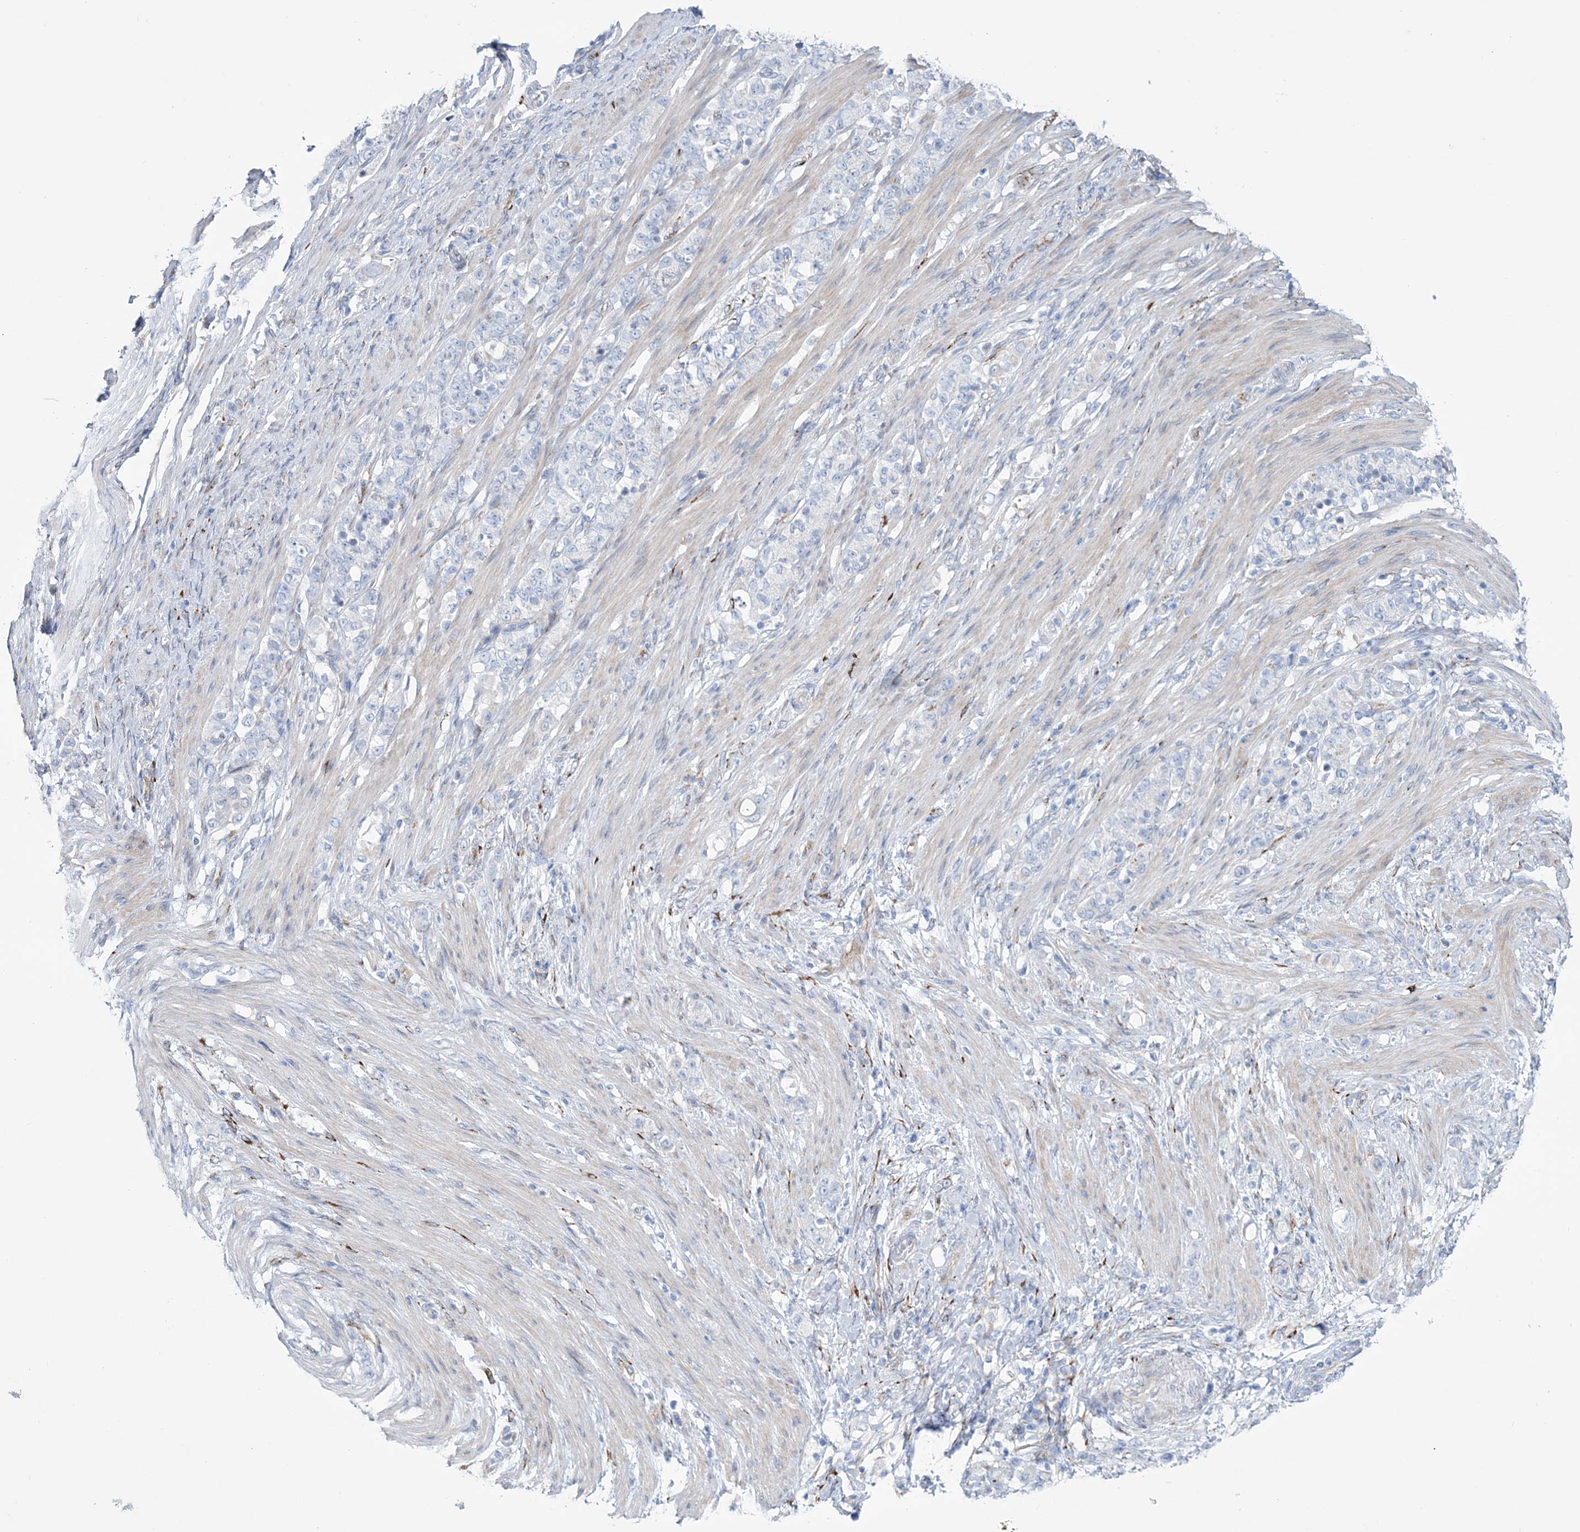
{"staining": {"intensity": "negative", "quantity": "none", "location": "none"}, "tissue": "stomach cancer", "cell_type": "Tumor cells", "image_type": "cancer", "snomed": [{"axis": "morphology", "description": "Adenocarcinoma, NOS"}, {"axis": "topography", "description": "Stomach"}], "caption": "Tumor cells are negative for protein expression in human stomach cancer (adenocarcinoma).", "gene": "RAB11FIP5", "patient": {"sex": "female", "age": 79}}